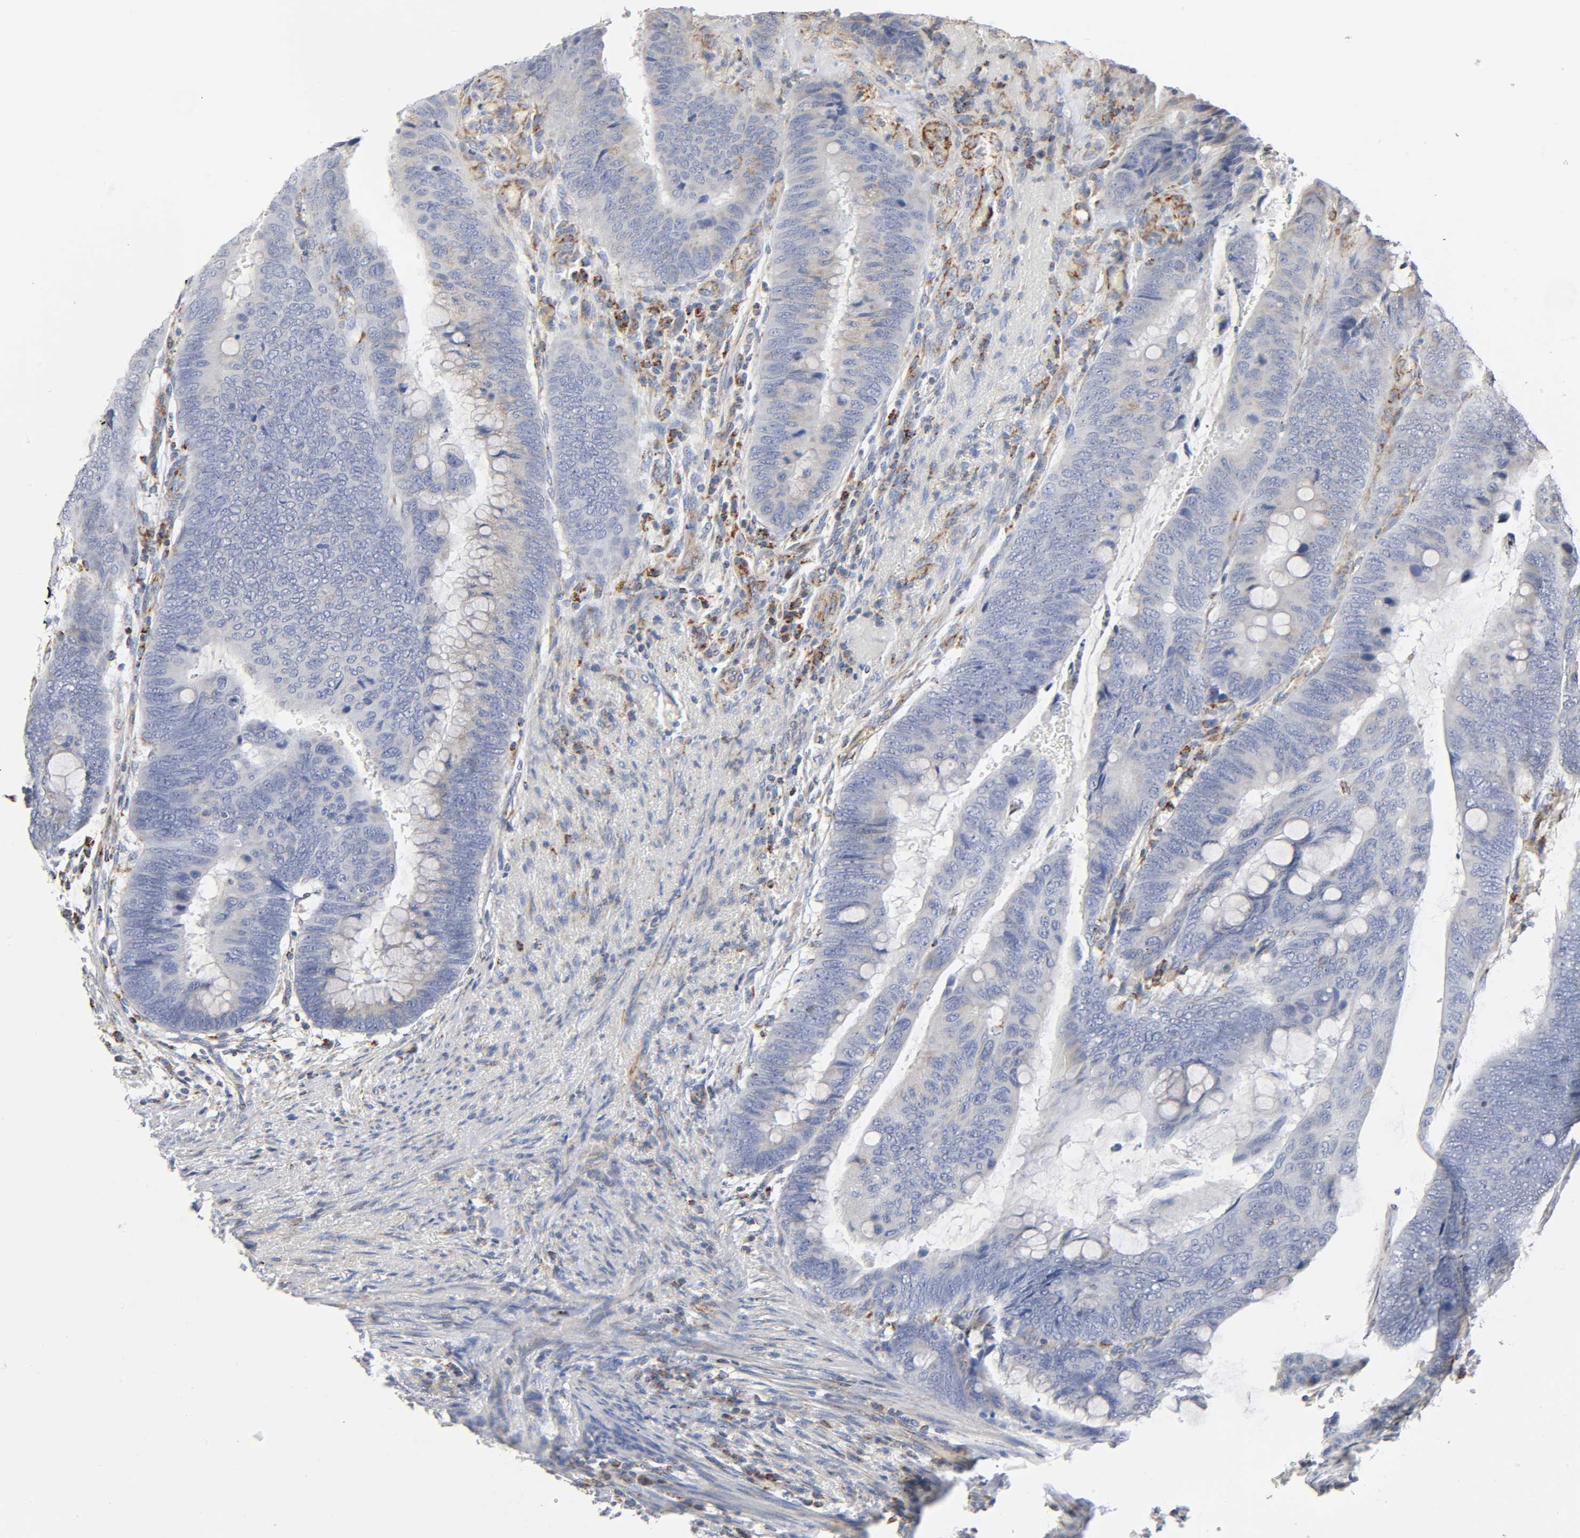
{"staining": {"intensity": "negative", "quantity": "none", "location": "none"}, "tissue": "colorectal cancer", "cell_type": "Tumor cells", "image_type": "cancer", "snomed": [{"axis": "morphology", "description": "Normal tissue, NOS"}, {"axis": "morphology", "description": "Adenocarcinoma, NOS"}, {"axis": "topography", "description": "Rectum"}, {"axis": "topography", "description": "Peripheral nerve tissue"}], "caption": "Tumor cells are negative for brown protein staining in colorectal cancer (adenocarcinoma).", "gene": "BAK1", "patient": {"sex": "male", "age": 92}}